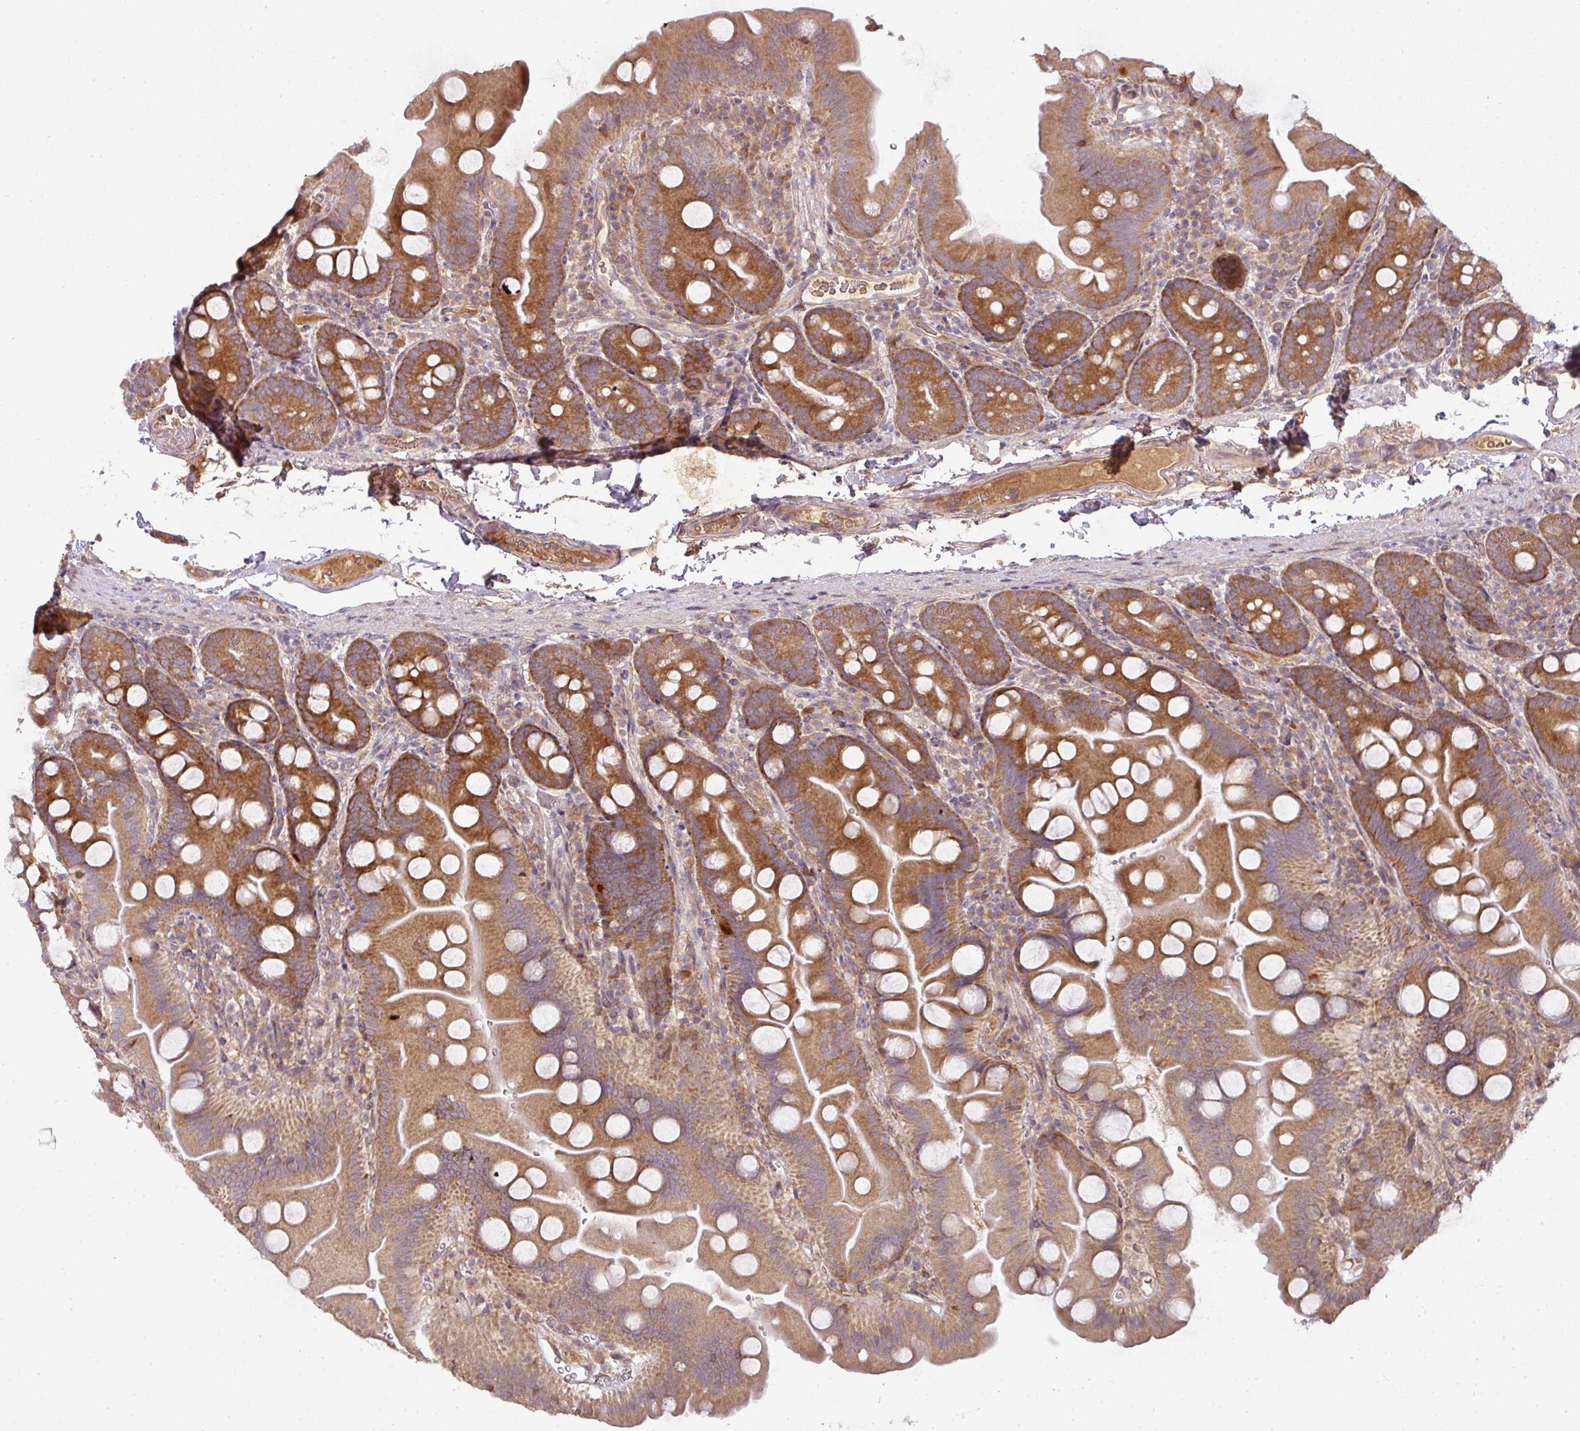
{"staining": {"intensity": "strong", "quantity": ">75%", "location": "cytoplasmic/membranous"}, "tissue": "small intestine", "cell_type": "Glandular cells", "image_type": "normal", "snomed": [{"axis": "morphology", "description": "Normal tissue, NOS"}, {"axis": "topography", "description": "Small intestine"}], "caption": "A photomicrograph of human small intestine stained for a protein demonstrates strong cytoplasmic/membranous brown staining in glandular cells. Nuclei are stained in blue.", "gene": "GALP", "patient": {"sex": "female", "age": 68}}